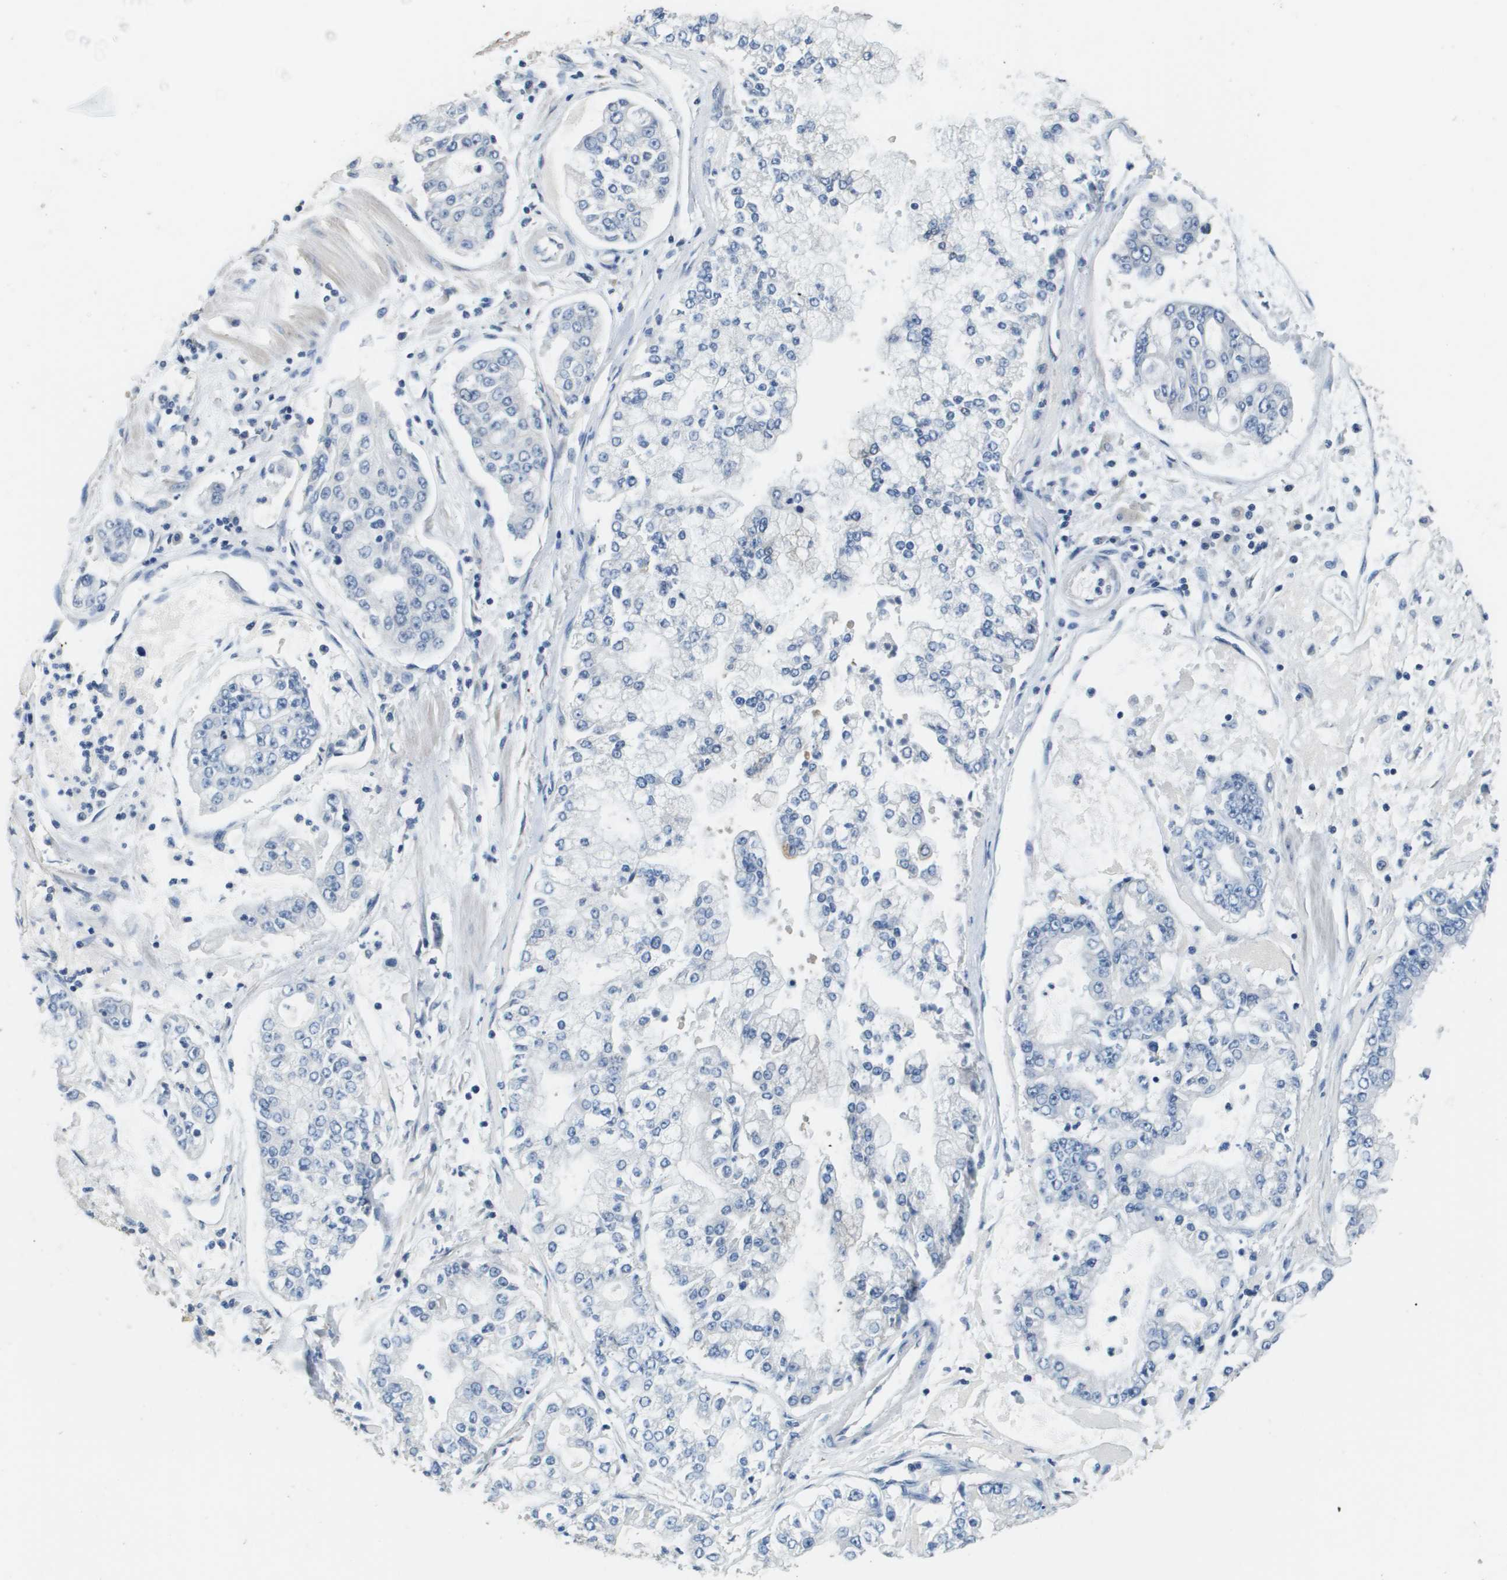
{"staining": {"intensity": "negative", "quantity": "none", "location": "none"}, "tissue": "stomach cancer", "cell_type": "Tumor cells", "image_type": "cancer", "snomed": [{"axis": "morphology", "description": "Adenocarcinoma, NOS"}, {"axis": "topography", "description": "Stomach"}], "caption": "IHC of human stomach adenocarcinoma displays no staining in tumor cells.", "gene": "MT3", "patient": {"sex": "male", "age": 76}}